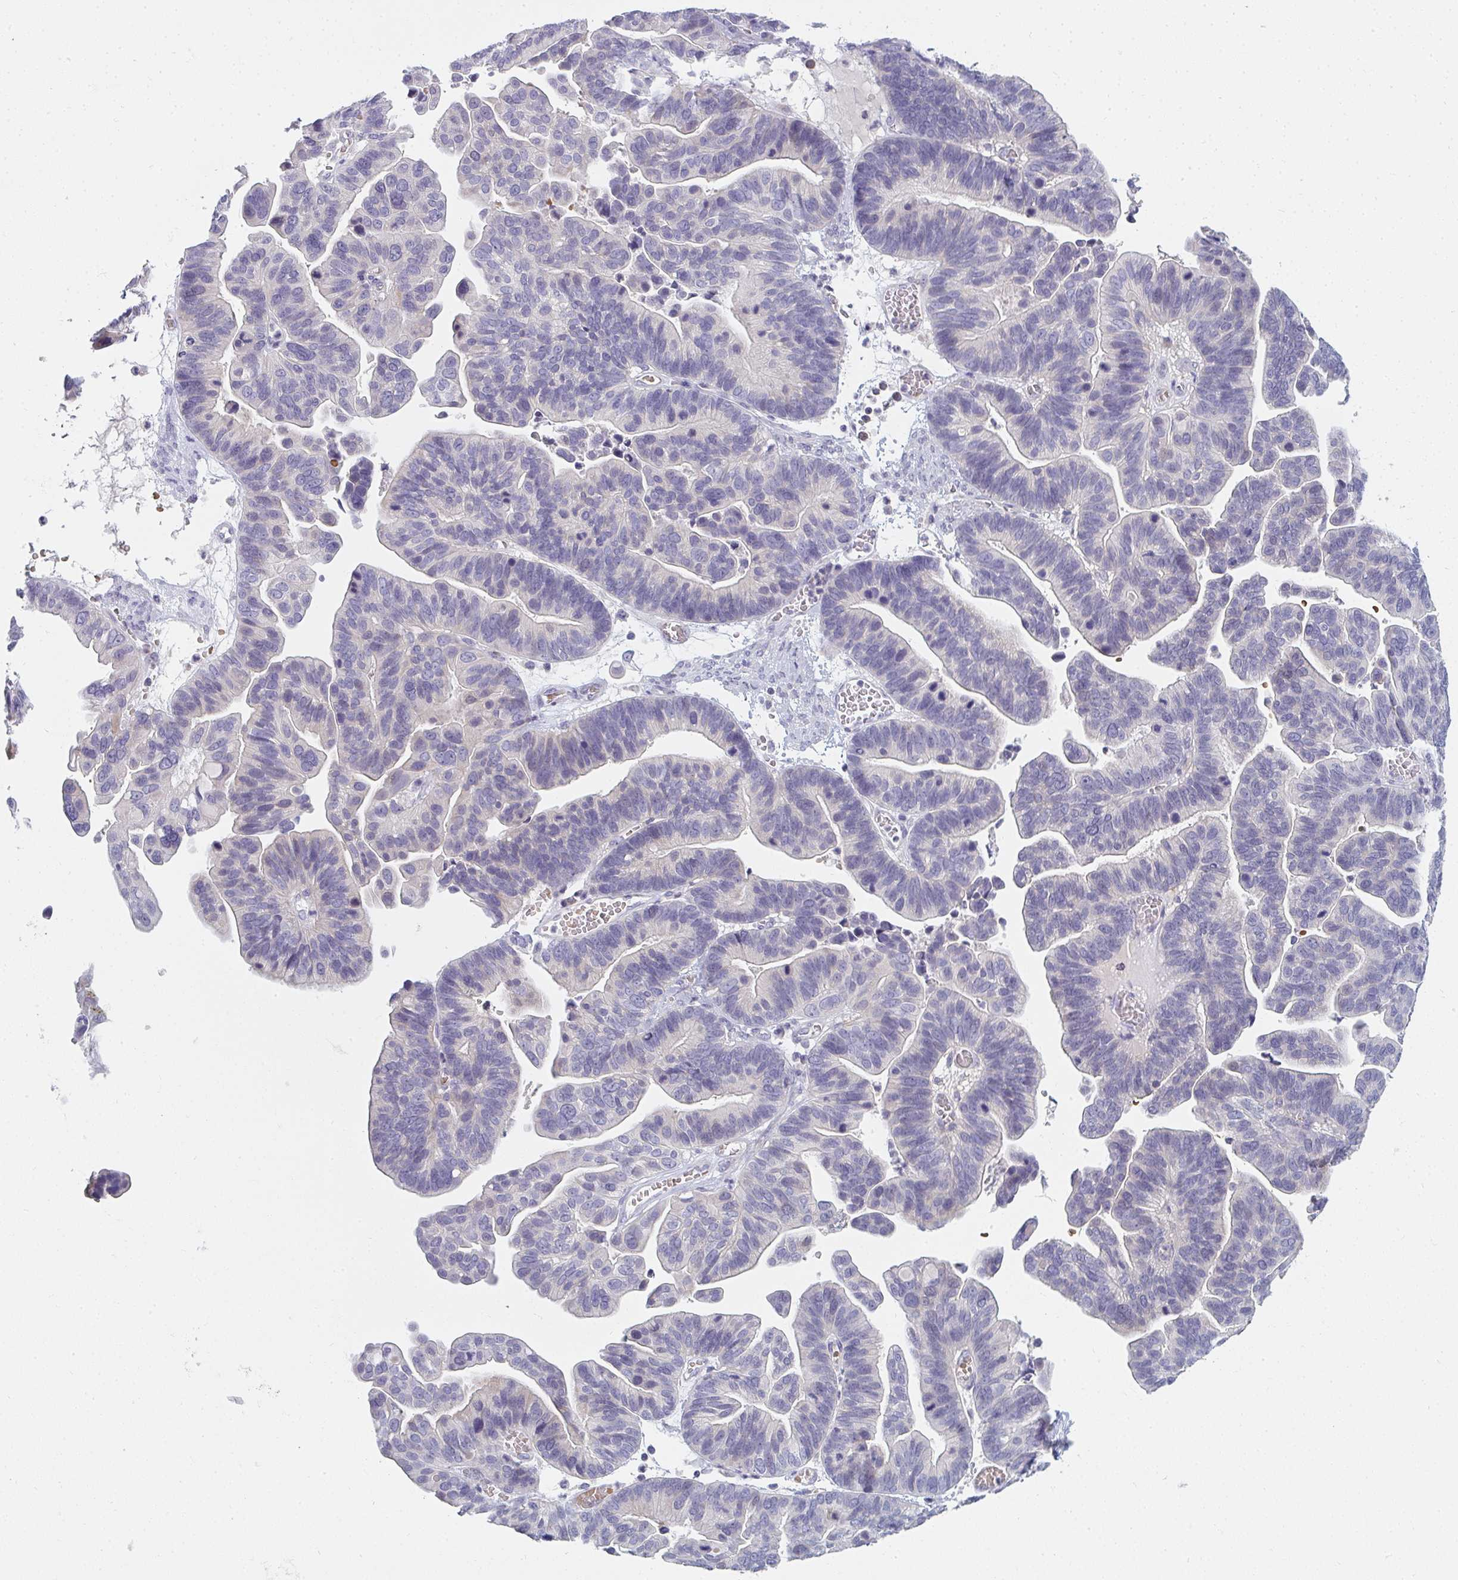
{"staining": {"intensity": "negative", "quantity": "none", "location": "none"}, "tissue": "ovarian cancer", "cell_type": "Tumor cells", "image_type": "cancer", "snomed": [{"axis": "morphology", "description": "Cystadenocarcinoma, serous, NOS"}, {"axis": "topography", "description": "Ovary"}], "caption": "DAB immunohistochemical staining of serous cystadenocarcinoma (ovarian) displays no significant expression in tumor cells.", "gene": "SHB", "patient": {"sex": "female", "age": 56}}